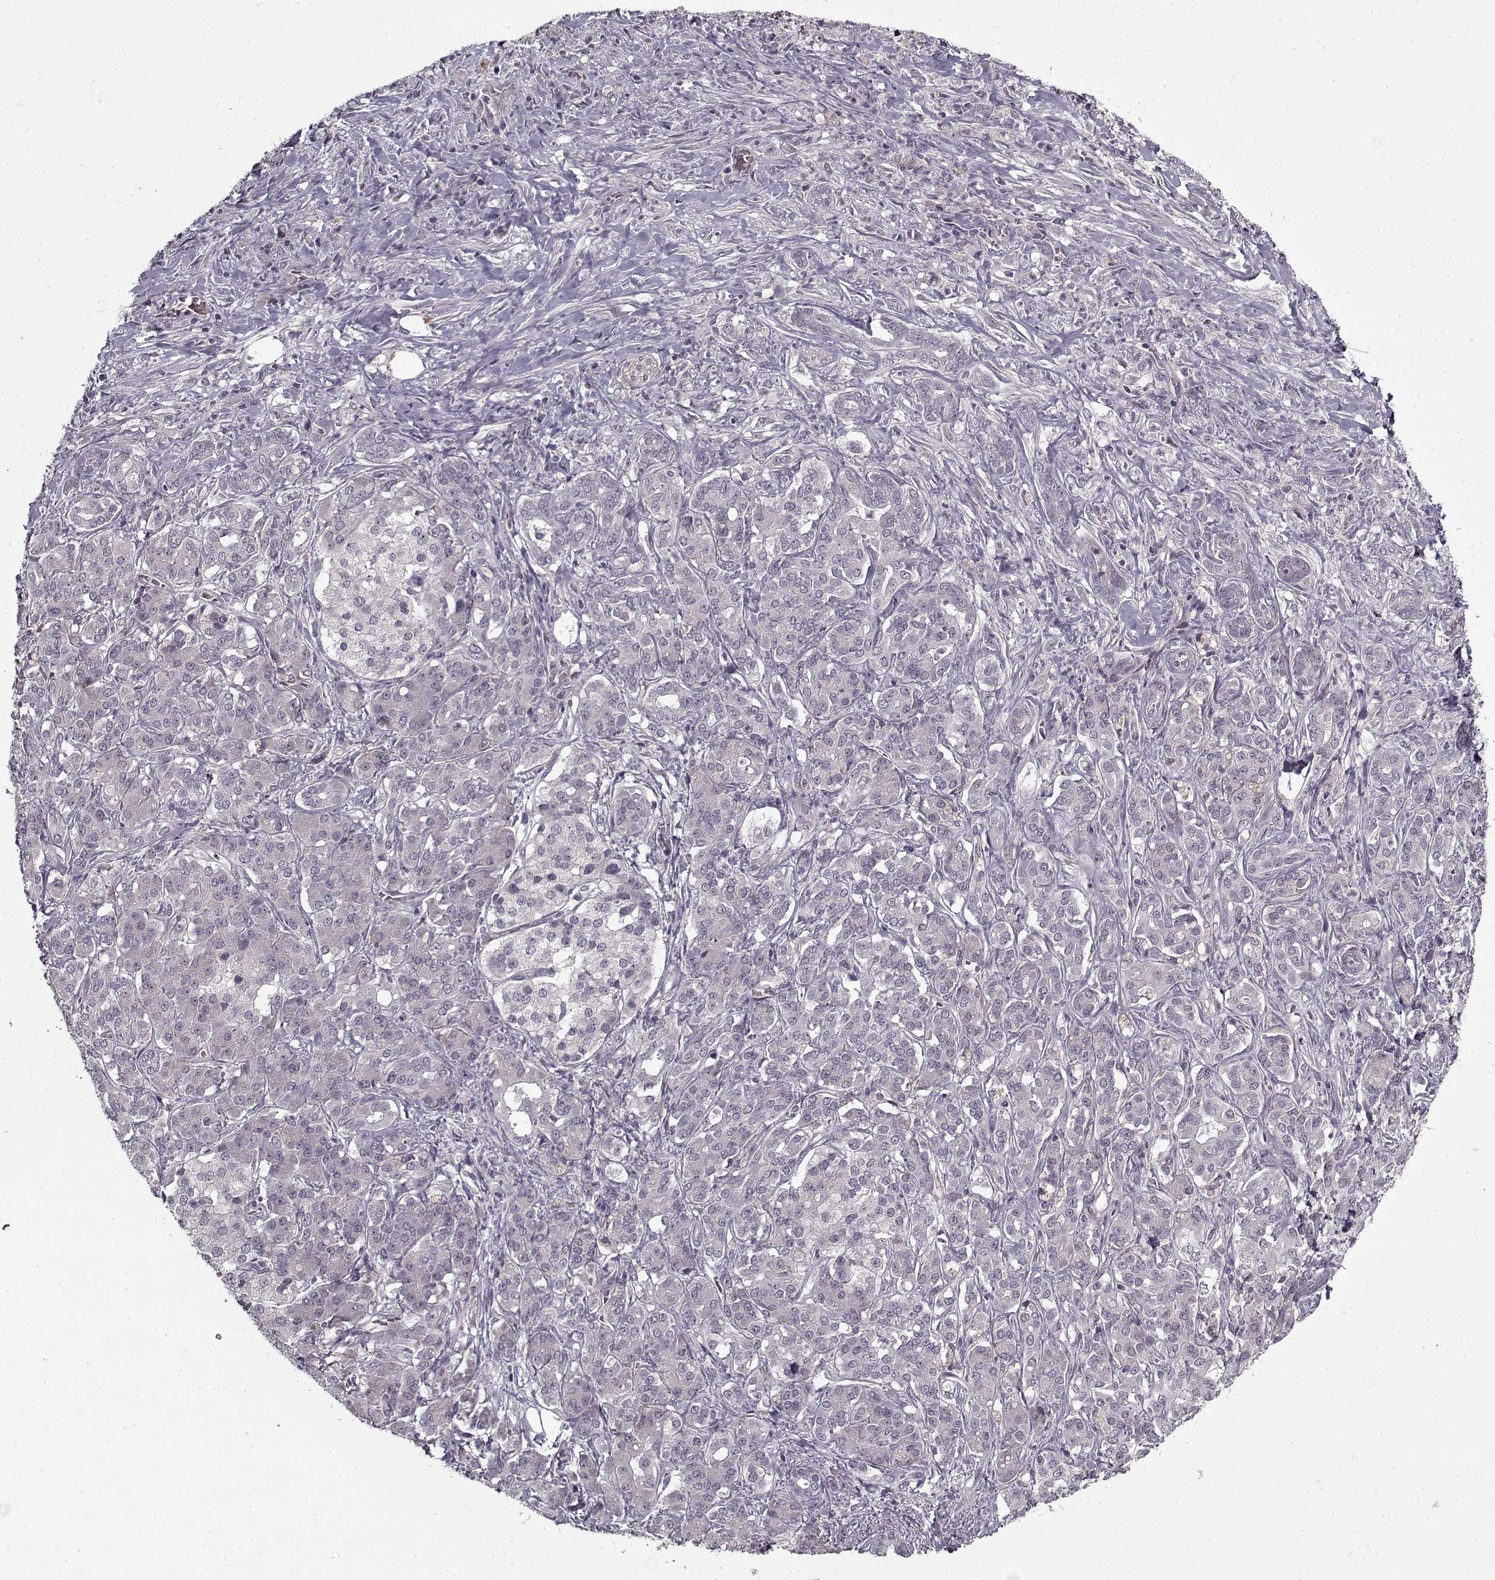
{"staining": {"intensity": "negative", "quantity": "none", "location": "none"}, "tissue": "pancreatic cancer", "cell_type": "Tumor cells", "image_type": "cancer", "snomed": [{"axis": "morphology", "description": "Normal tissue, NOS"}, {"axis": "morphology", "description": "Inflammation, NOS"}, {"axis": "morphology", "description": "Adenocarcinoma, NOS"}, {"axis": "topography", "description": "Pancreas"}], "caption": "Immunohistochemistry (IHC) of pancreatic cancer (adenocarcinoma) reveals no expression in tumor cells. The staining is performed using DAB (3,3'-diaminobenzidine) brown chromogen with nuclei counter-stained in using hematoxylin.", "gene": "LAMA2", "patient": {"sex": "male", "age": 57}}